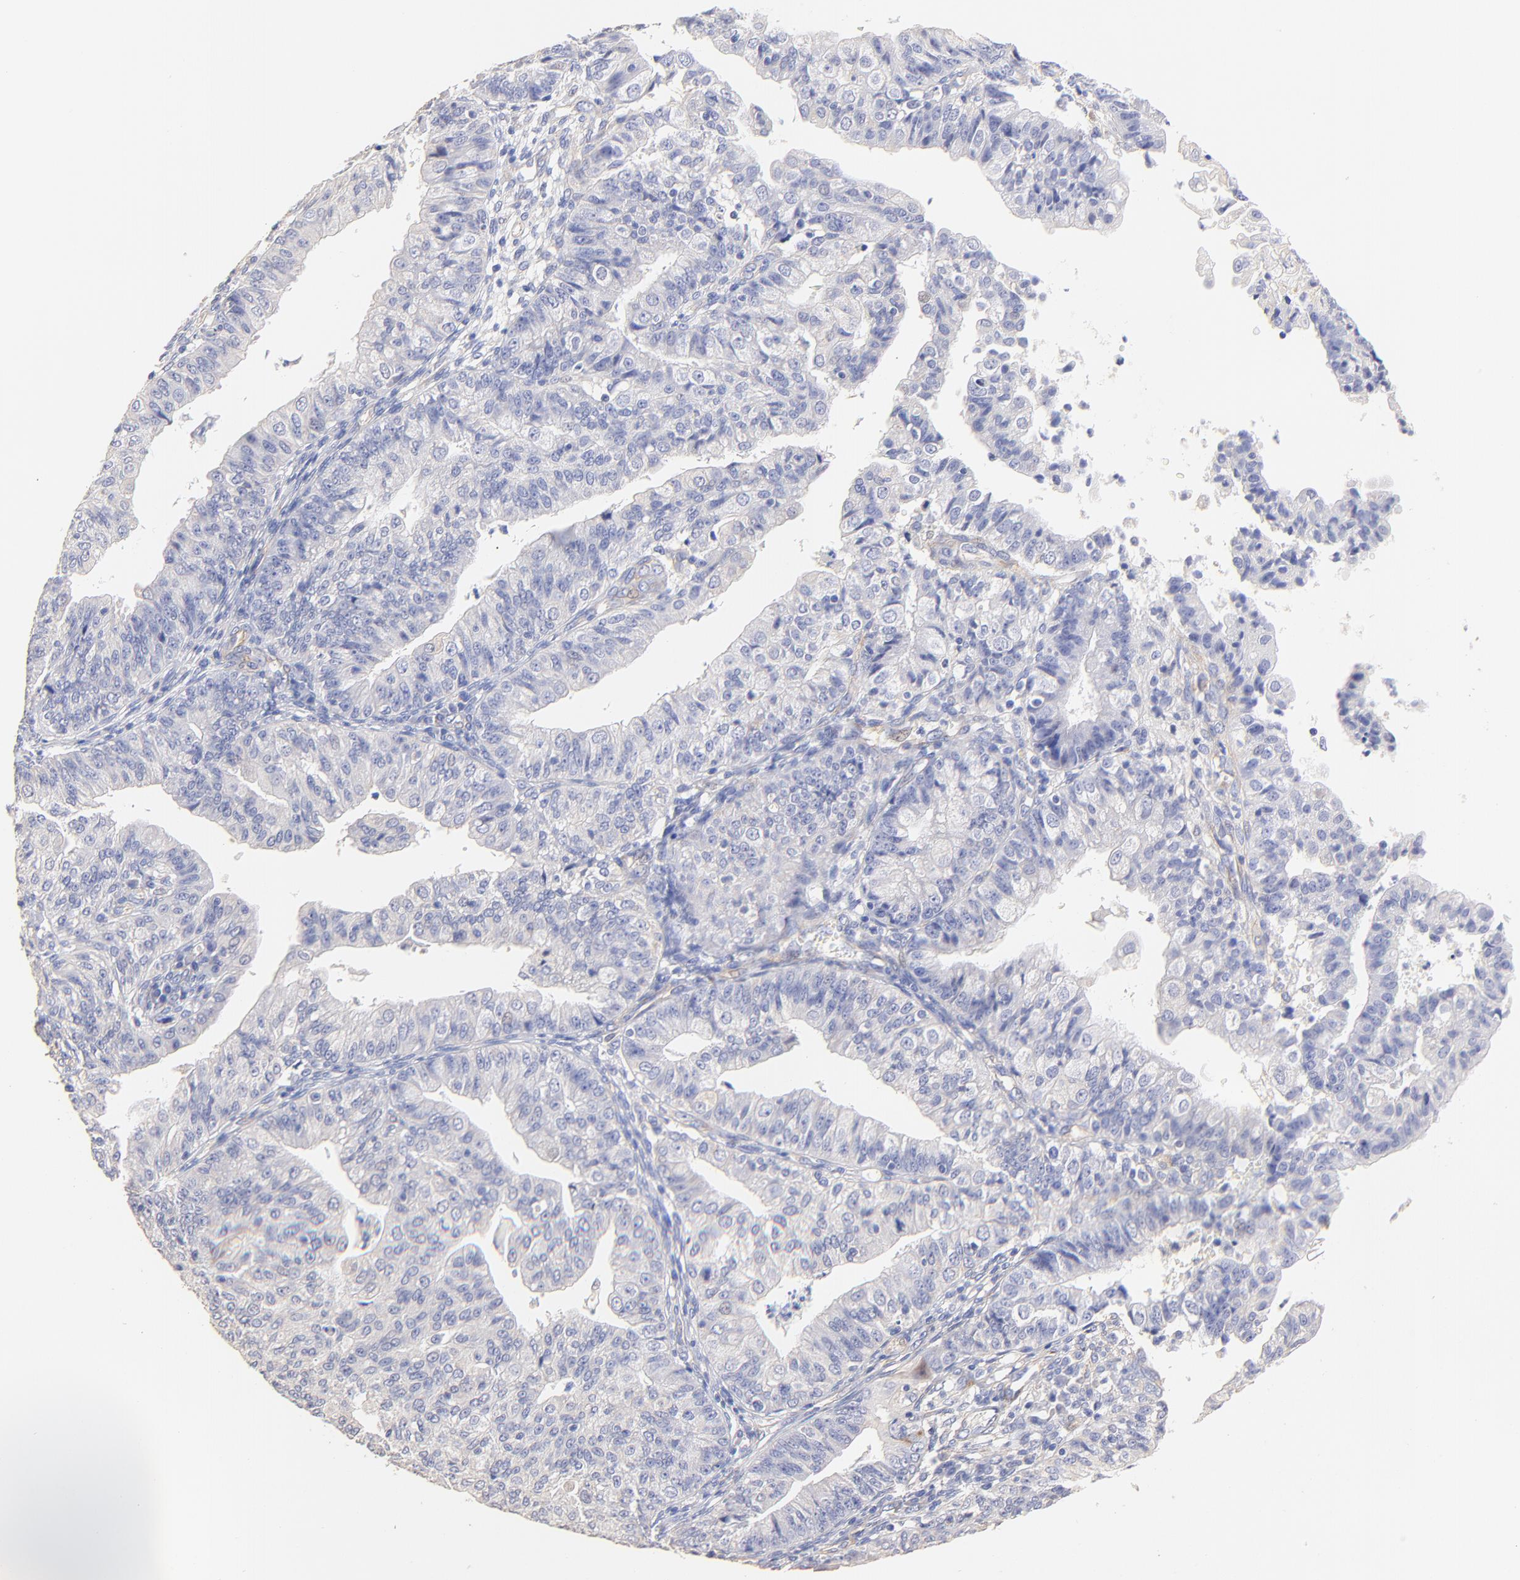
{"staining": {"intensity": "negative", "quantity": "none", "location": "none"}, "tissue": "endometrial cancer", "cell_type": "Tumor cells", "image_type": "cancer", "snomed": [{"axis": "morphology", "description": "Adenocarcinoma, NOS"}, {"axis": "topography", "description": "Endometrium"}], "caption": "The photomicrograph reveals no significant expression in tumor cells of endometrial cancer (adenocarcinoma). (DAB IHC with hematoxylin counter stain).", "gene": "ACTRT1", "patient": {"sex": "female", "age": 56}}